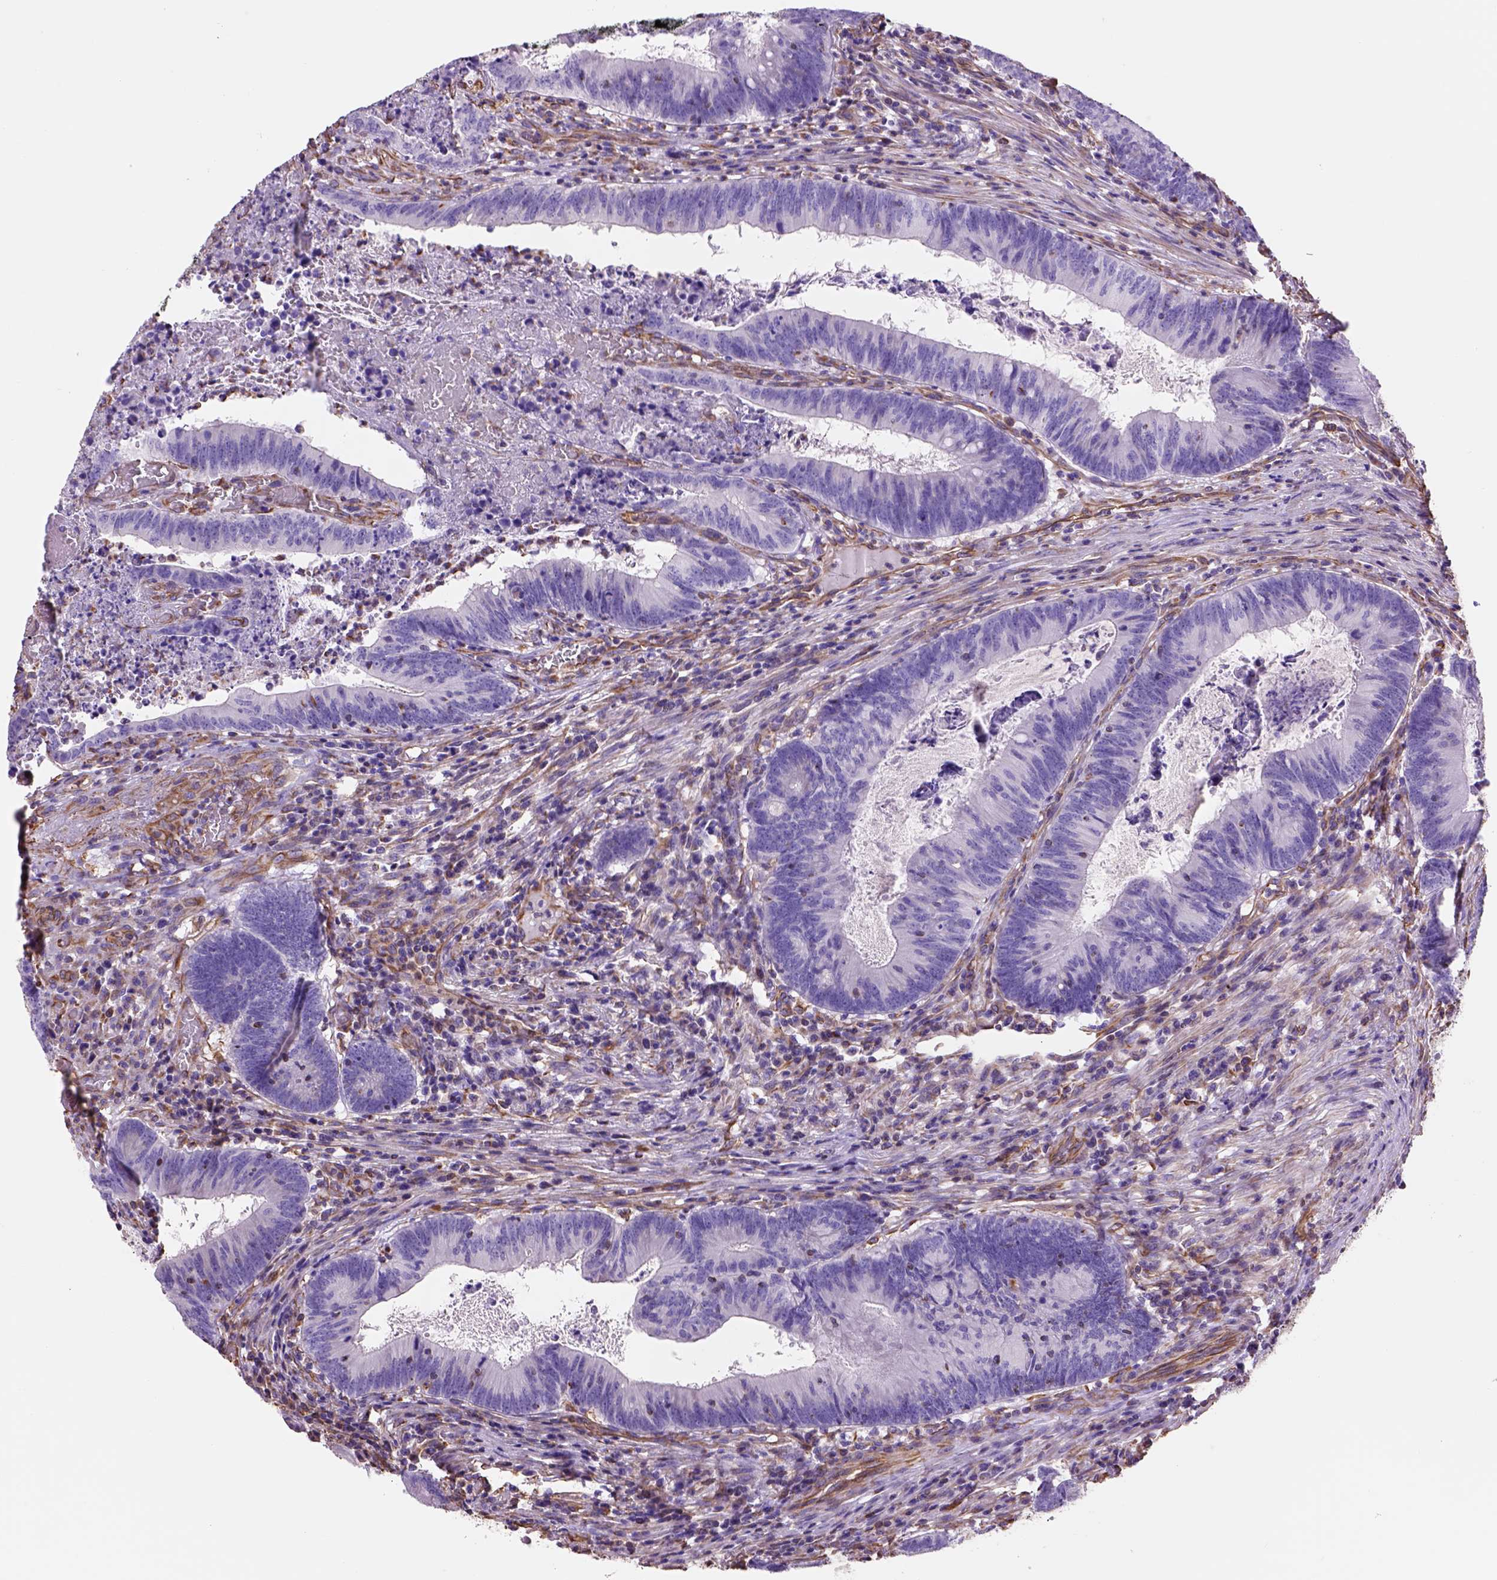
{"staining": {"intensity": "negative", "quantity": "none", "location": "none"}, "tissue": "colorectal cancer", "cell_type": "Tumor cells", "image_type": "cancer", "snomed": [{"axis": "morphology", "description": "Adenocarcinoma, NOS"}, {"axis": "topography", "description": "Colon"}], "caption": "This is an immunohistochemistry image of colorectal adenocarcinoma. There is no positivity in tumor cells.", "gene": "ZZZ3", "patient": {"sex": "female", "age": 70}}